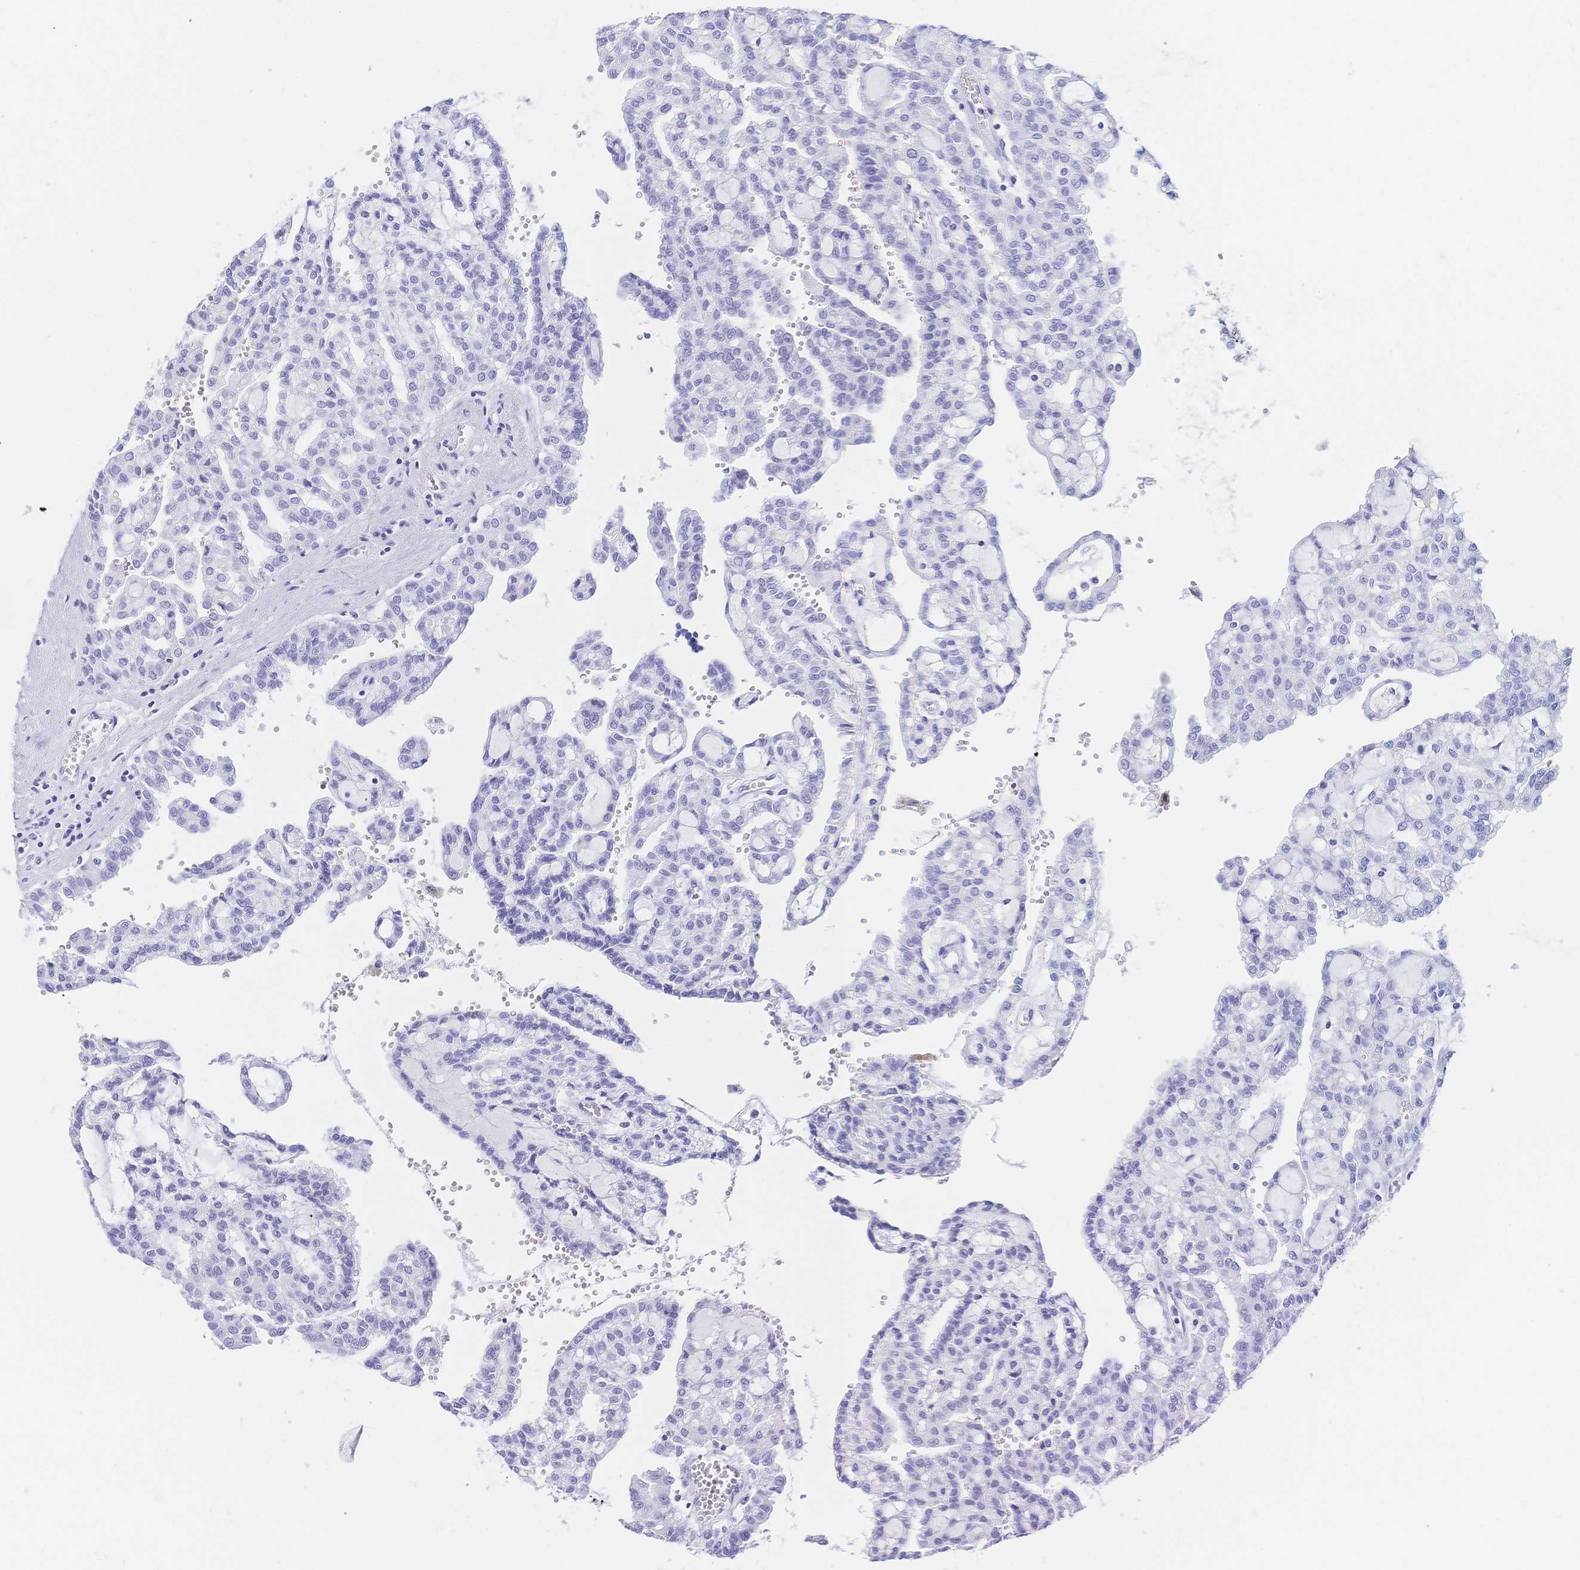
{"staining": {"intensity": "negative", "quantity": "none", "location": "none"}, "tissue": "renal cancer", "cell_type": "Tumor cells", "image_type": "cancer", "snomed": [{"axis": "morphology", "description": "Adenocarcinoma, NOS"}, {"axis": "topography", "description": "Kidney"}], "caption": "Immunohistochemistry image of renal cancer stained for a protein (brown), which reveals no expression in tumor cells.", "gene": "MEP1B", "patient": {"sex": "male", "age": 63}}